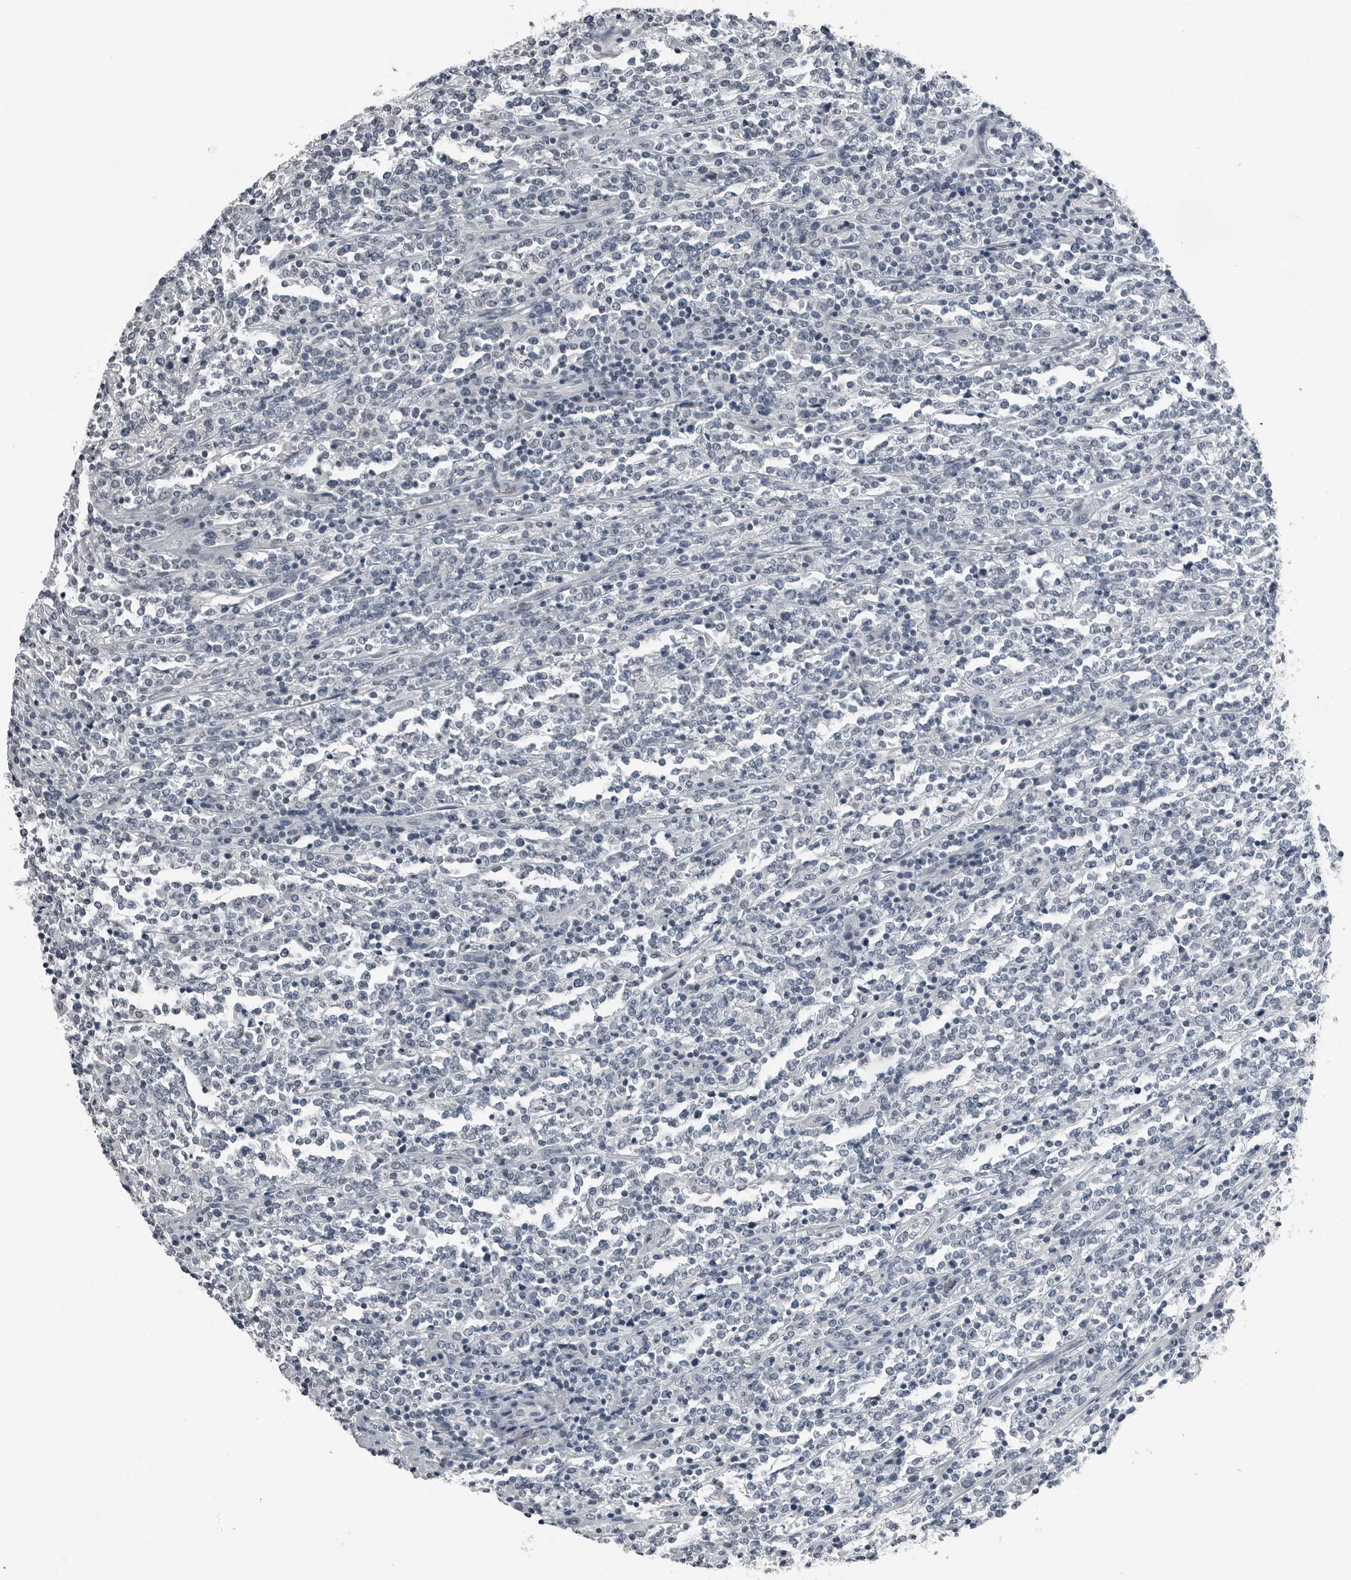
{"staining": {"intensity": "negative", "quantity": "none", "location": "none"}, "tissue": "lymphoma", "cell_type": "Tumor cells", "image_type": "cancer", "snomed": [{"axis": "morphology", "description": "Malignant lymphoma, non-Hodgkin's type, High grade"}, {"axis": "topography", "description": "Soft tissue"}], "caption": "The histopathology image displays no staining of tumor cells in high-grade malignant lymphoma, non-Hodgkin's type.", "gene": "SPINK1", "patient": {"sex": "male", "age": 18}}